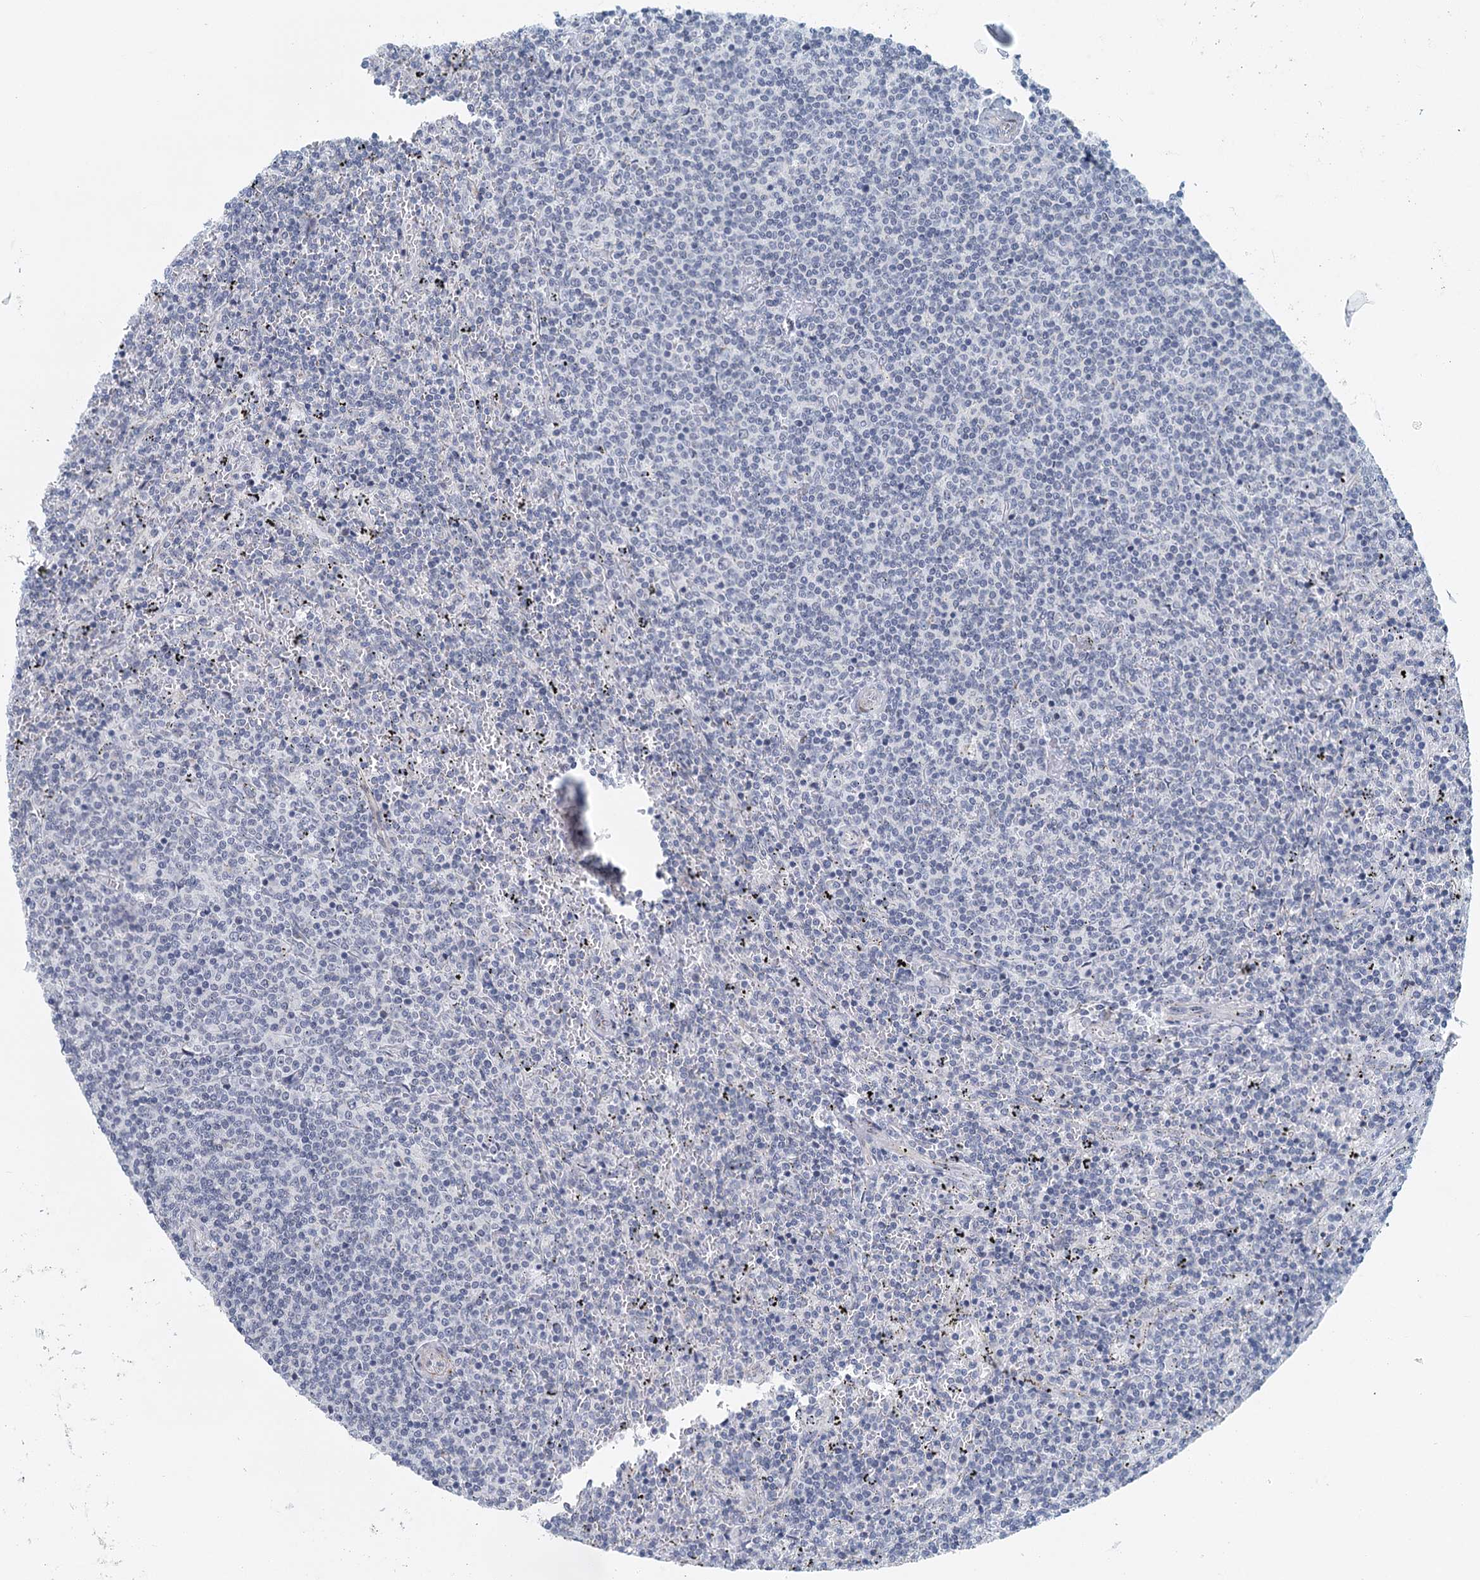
{"staining": {"intensity": "negative", "quantity": "none", "location": "none"}, "tissue": "lymphoma", "cell_type": "Tumor cells", "image_type": "cancer", "snomed": [{"axis": "morphology", "description": "Malignant lymphoma, non-Hodgkin's type, Low grade"}, {"axis": "topography", "description": "Spleen"}], "caption": "This is an immunohistochemistry (IHC) photomicrograph of low-grade malignant lymphoma, non-Hodgkin's type. There is no staining in tumor cells.", "gene": "ZNF527", "patient": {"sex": "female", "age": 50}}